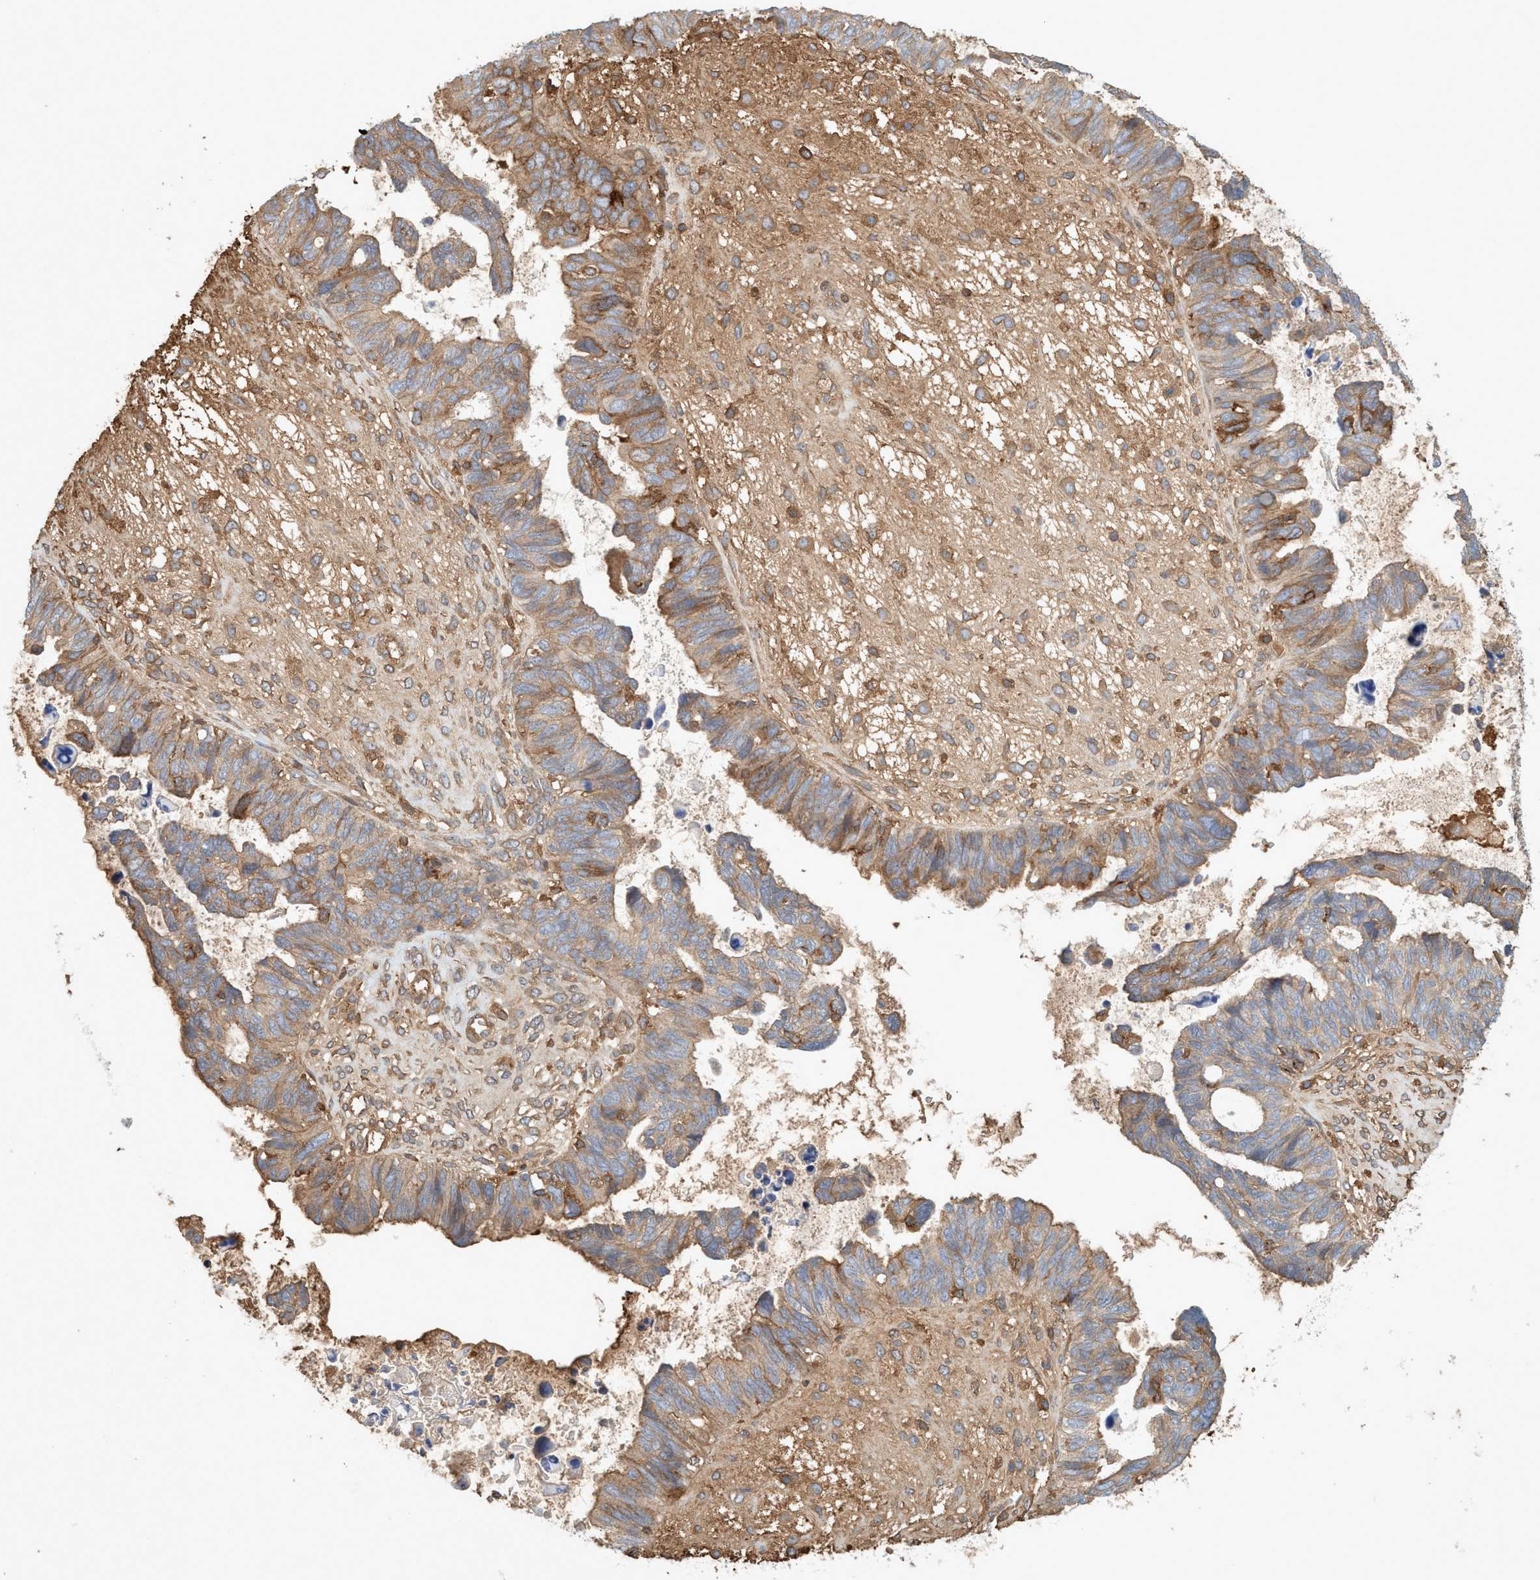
{"staining": {"intensity": "moderate", "quantity": ">75%", "location": "cytoplasmic/membranous"}, "tissue": "ovarian cancer", "cell_type": "Tumor cells", "image_type": "cancer", "snomed": [{"axis": "morphology", "description": "Cystadenocarcinoma, serous, NOS"}, {"axis": "topography", "description": "Ovary"}], "caption": "Tumor cells reveal moderate cytoplasmic/membranous expression in approximately >75% of cells in ovarian cancer (serous cystadenocarcinoma).", "gene": "SPECC1", "patient": {"sex": "female", "age": 79}}